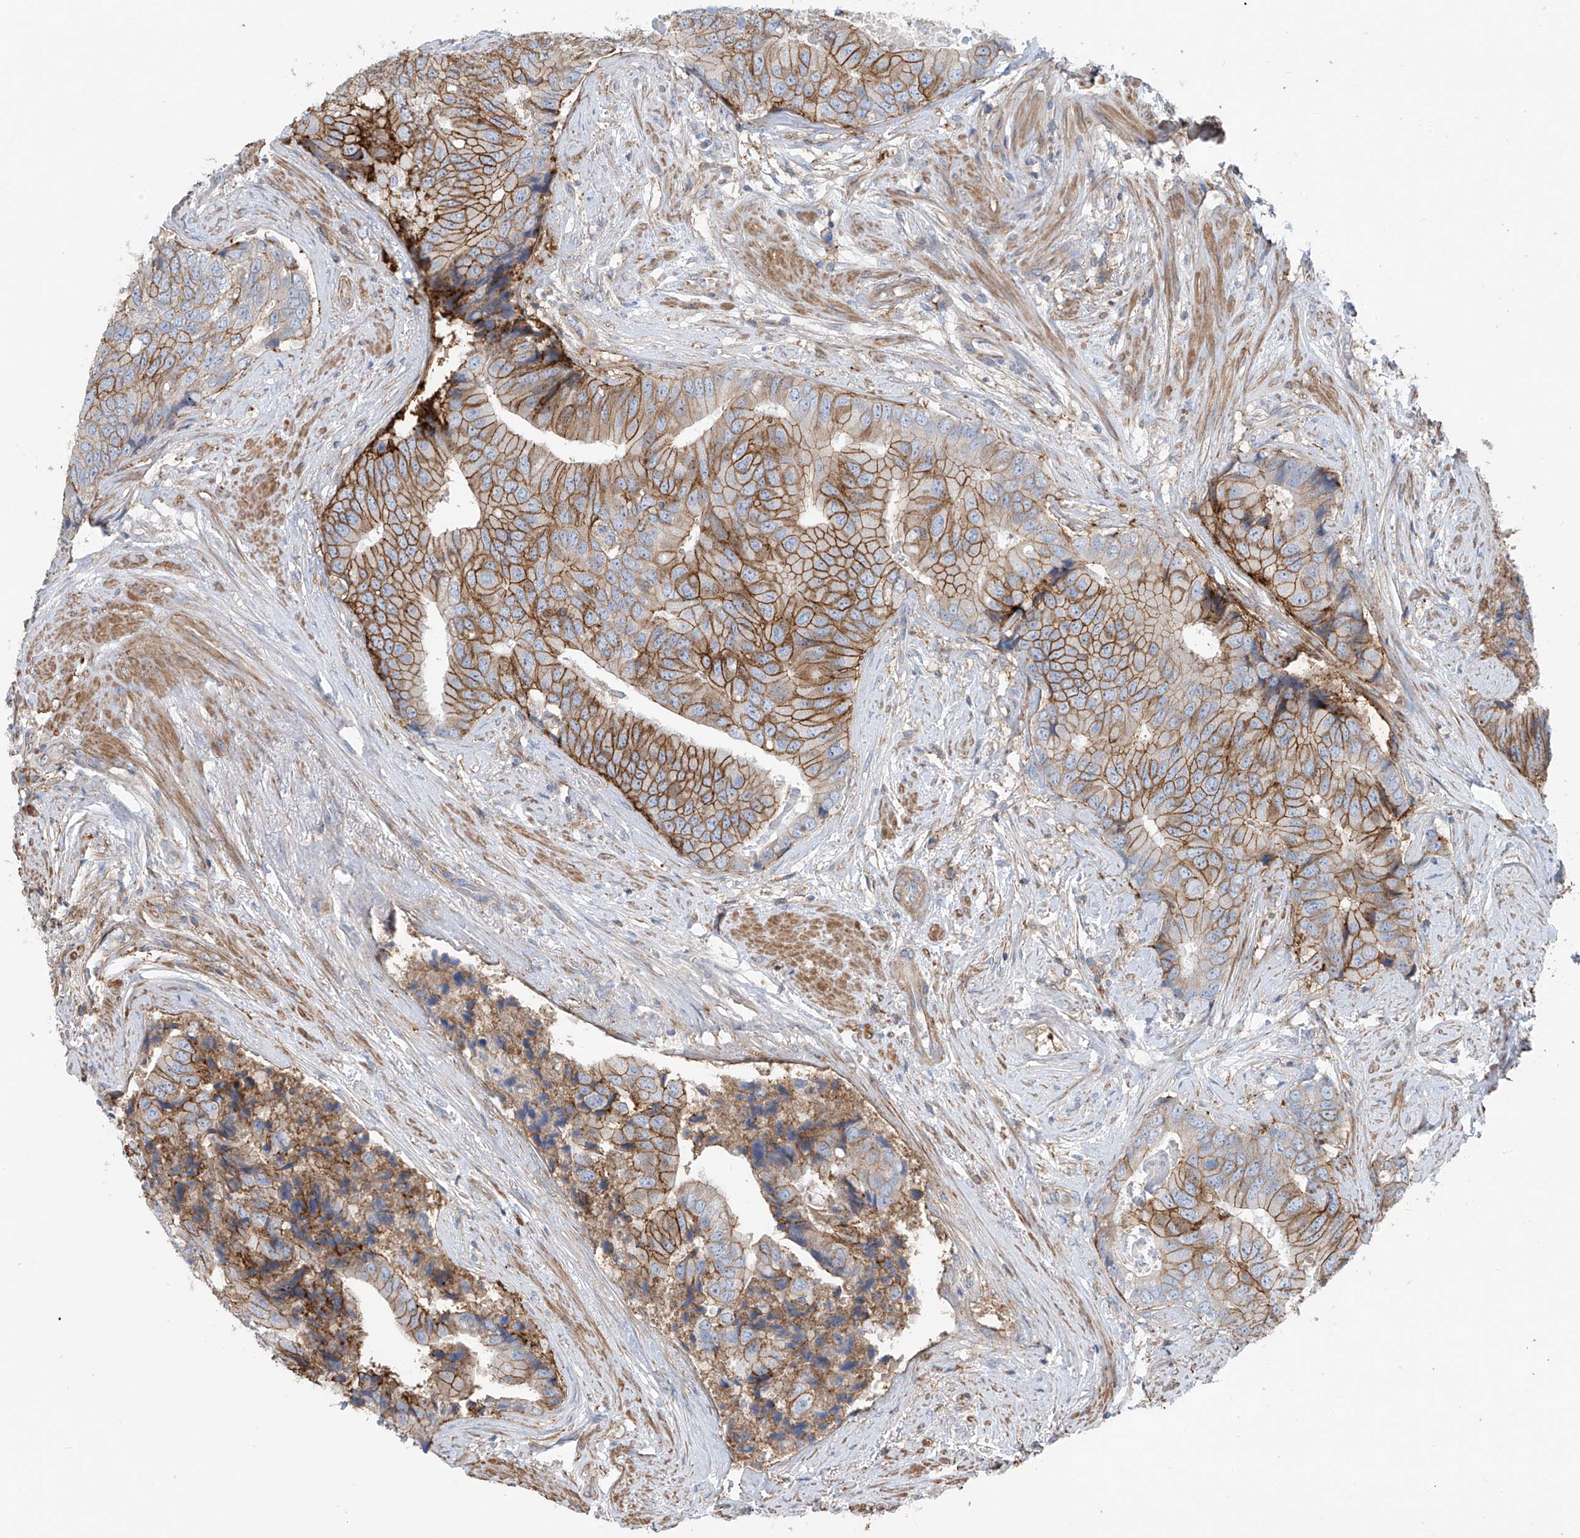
{"staining": {"intensity": "moderate", "quantity": ">75%", "location": "cytoplasmic/membranous"}, "tissue": "prostate cancer", "cell_type": "Tumor cells", "image_type": "cancer", "snomed": [{"axis": "morphology", "description": "Adenocarcinoma, High grade"}, {"axis": "topography", "description": "Prostate"}], "caption": "Prostate cancer stained with a brown dye shows moderate cytoplasmic/membranous positive expression in about >75% of tumor cells.", "gene": "SLC1A5", "patient": {"sex": "male", "age": 70}}